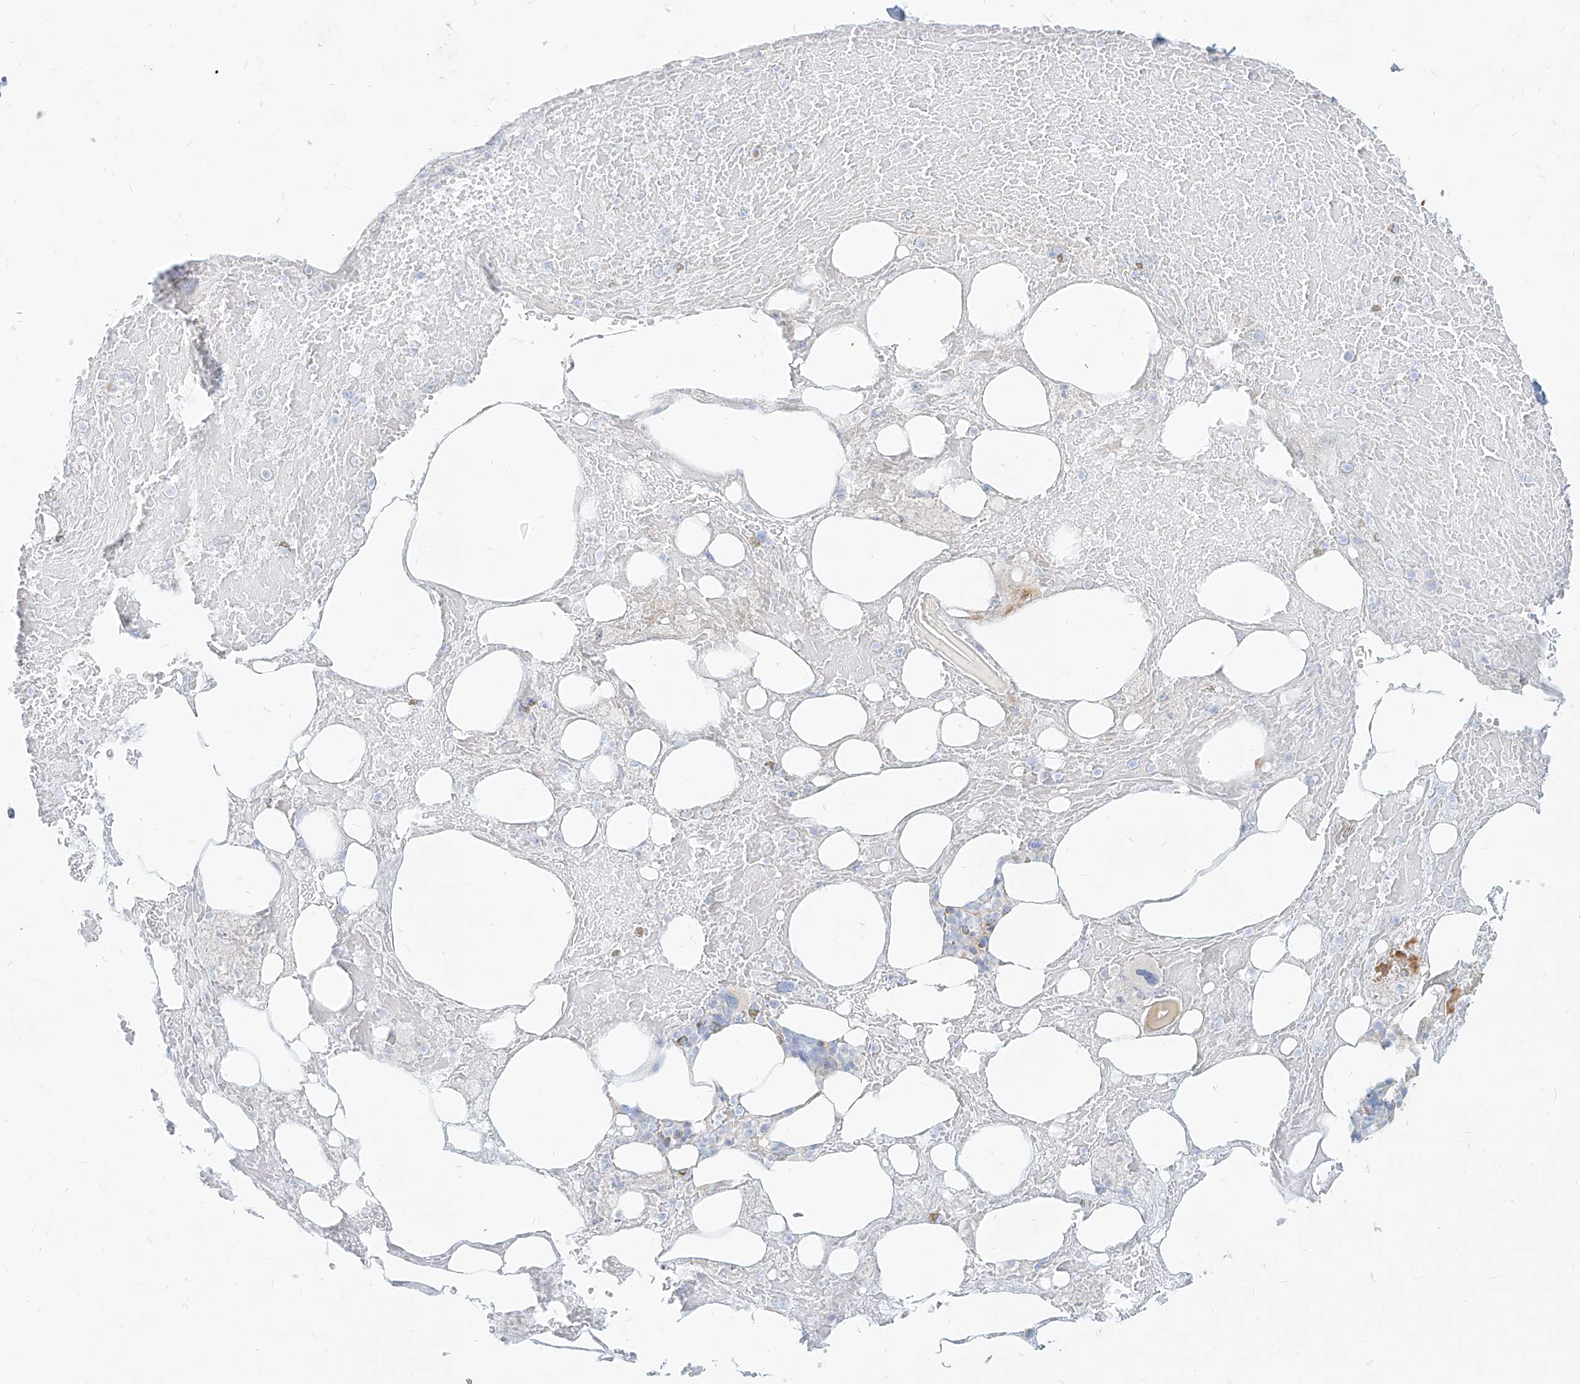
{"staining": {"intensity": "negative", "quantity": "none", "location": "none"}, "tissue": "bone marrow", "cell_type": "Hematopoietic cells", "image_type": "normal", "snomed": [{"axis": "morphology", "description": "Normal tissue, NOS"}, {"axis": "topography", "description": "Bone marrow"}], "caption": "Bone marrow was stained to show a protein in brown. There is no significant staining in hematopoietic cells. (DAB (3,3'-diaminobenzidine) immunohistochemistry with hematoxylin counter stain).", "gene": "MTX2", "patient": {"sex": "male", "age": 60}}